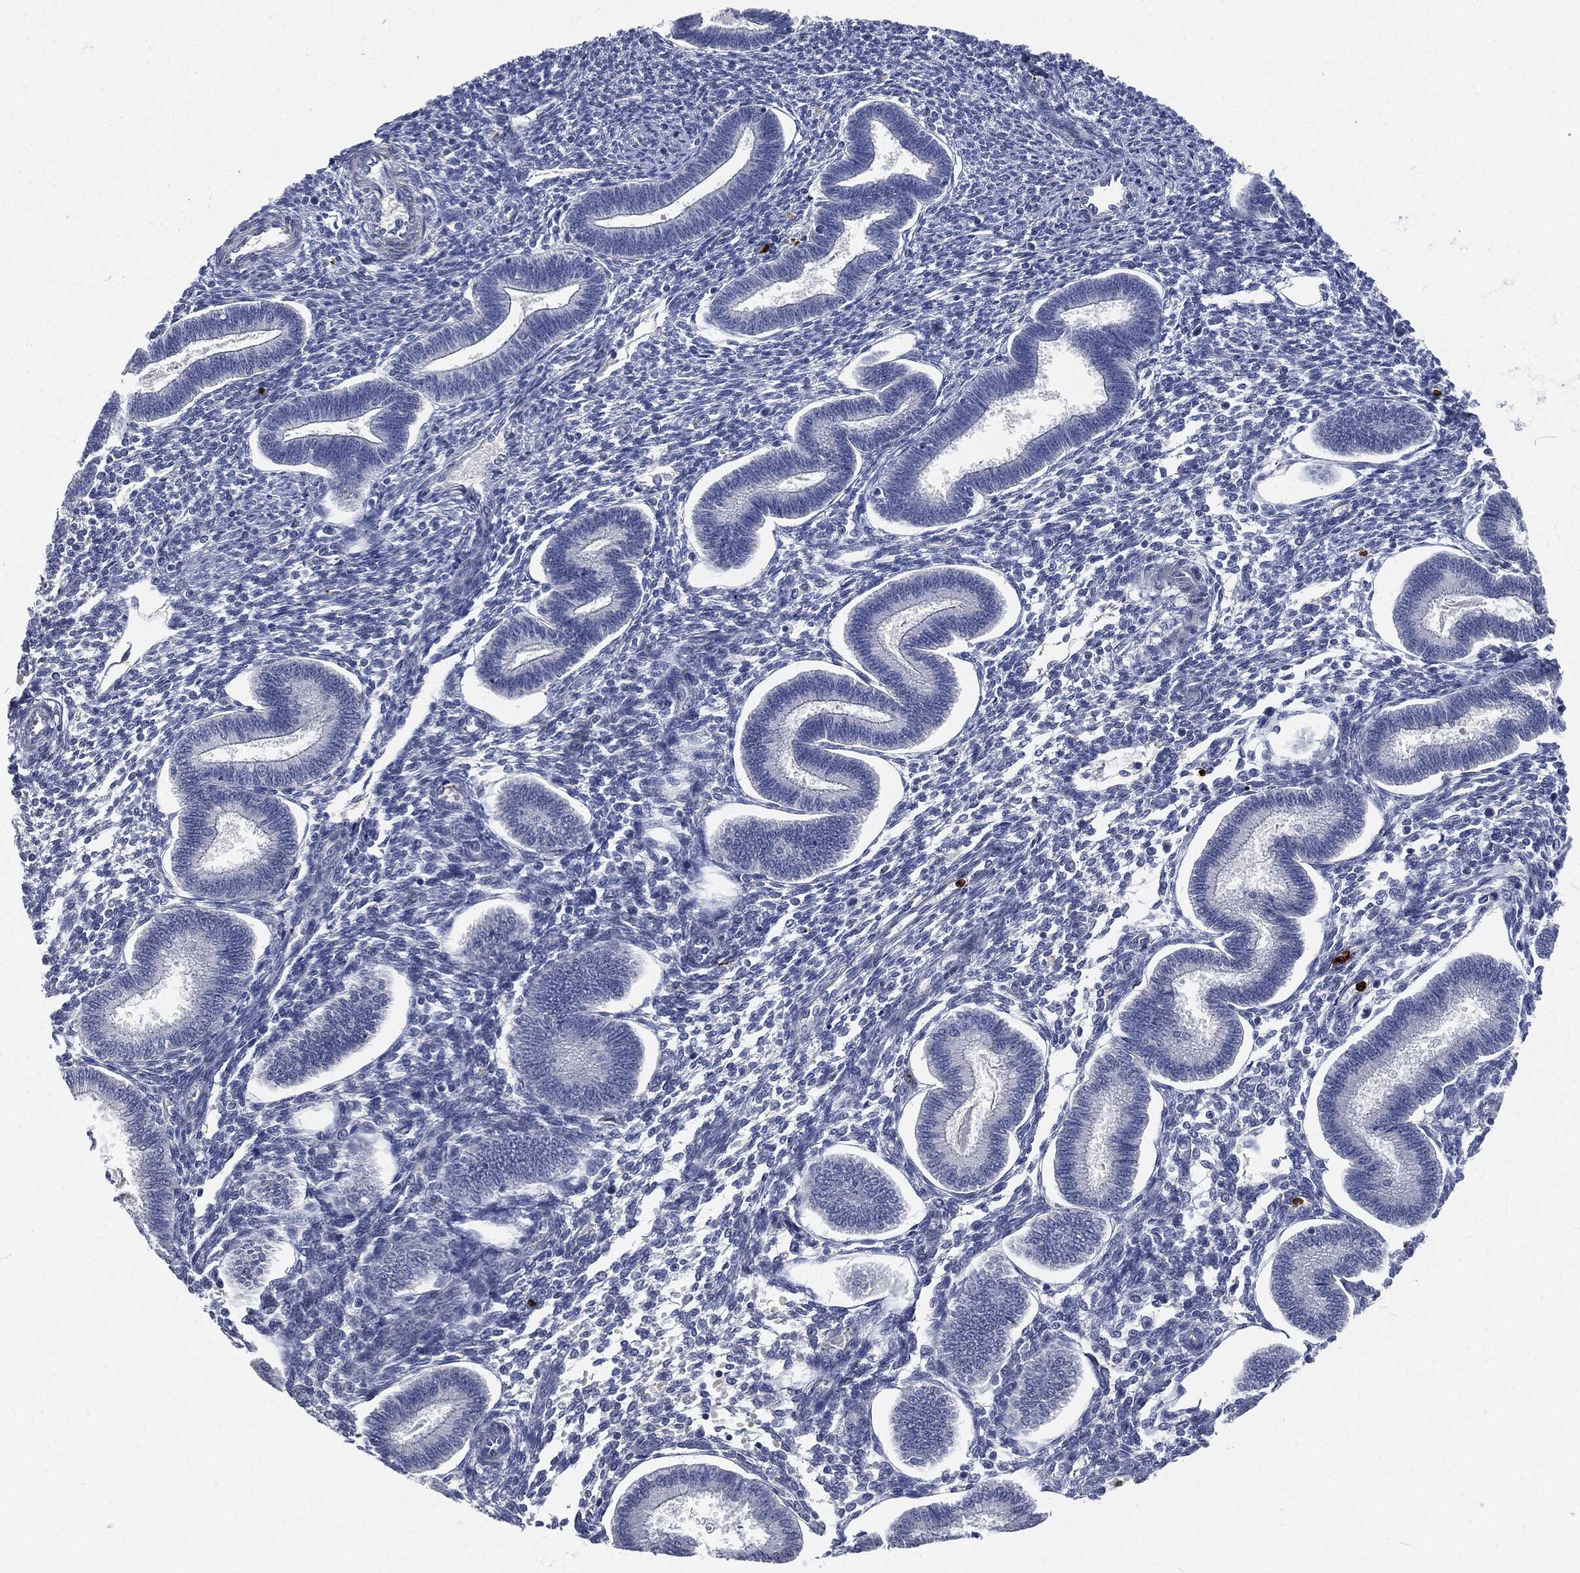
{"staining": {"intensity": "negative", "quantity": "none", "location": "none"}, "tissue": "endometrium", "cell_type": "Cells in endometrial stroma", "image_type": "normal", "snomed": [{"axis": "morphology", "description": "Normal tissue, NOS"}, {"axis": "topography", "description": "Endometrium"}], "caption": "Cells in endometrial stroma are negative for brown protein staining in benign endometrium. (Stains: DAB (3,3'-diaminobenzidine) immunohistochemistry with hematoxylin counter stain, Microscopy: brightfield microscopy at high magnification).", "gene": "MPO", "patient": {"sex": "female", "age": 43}}